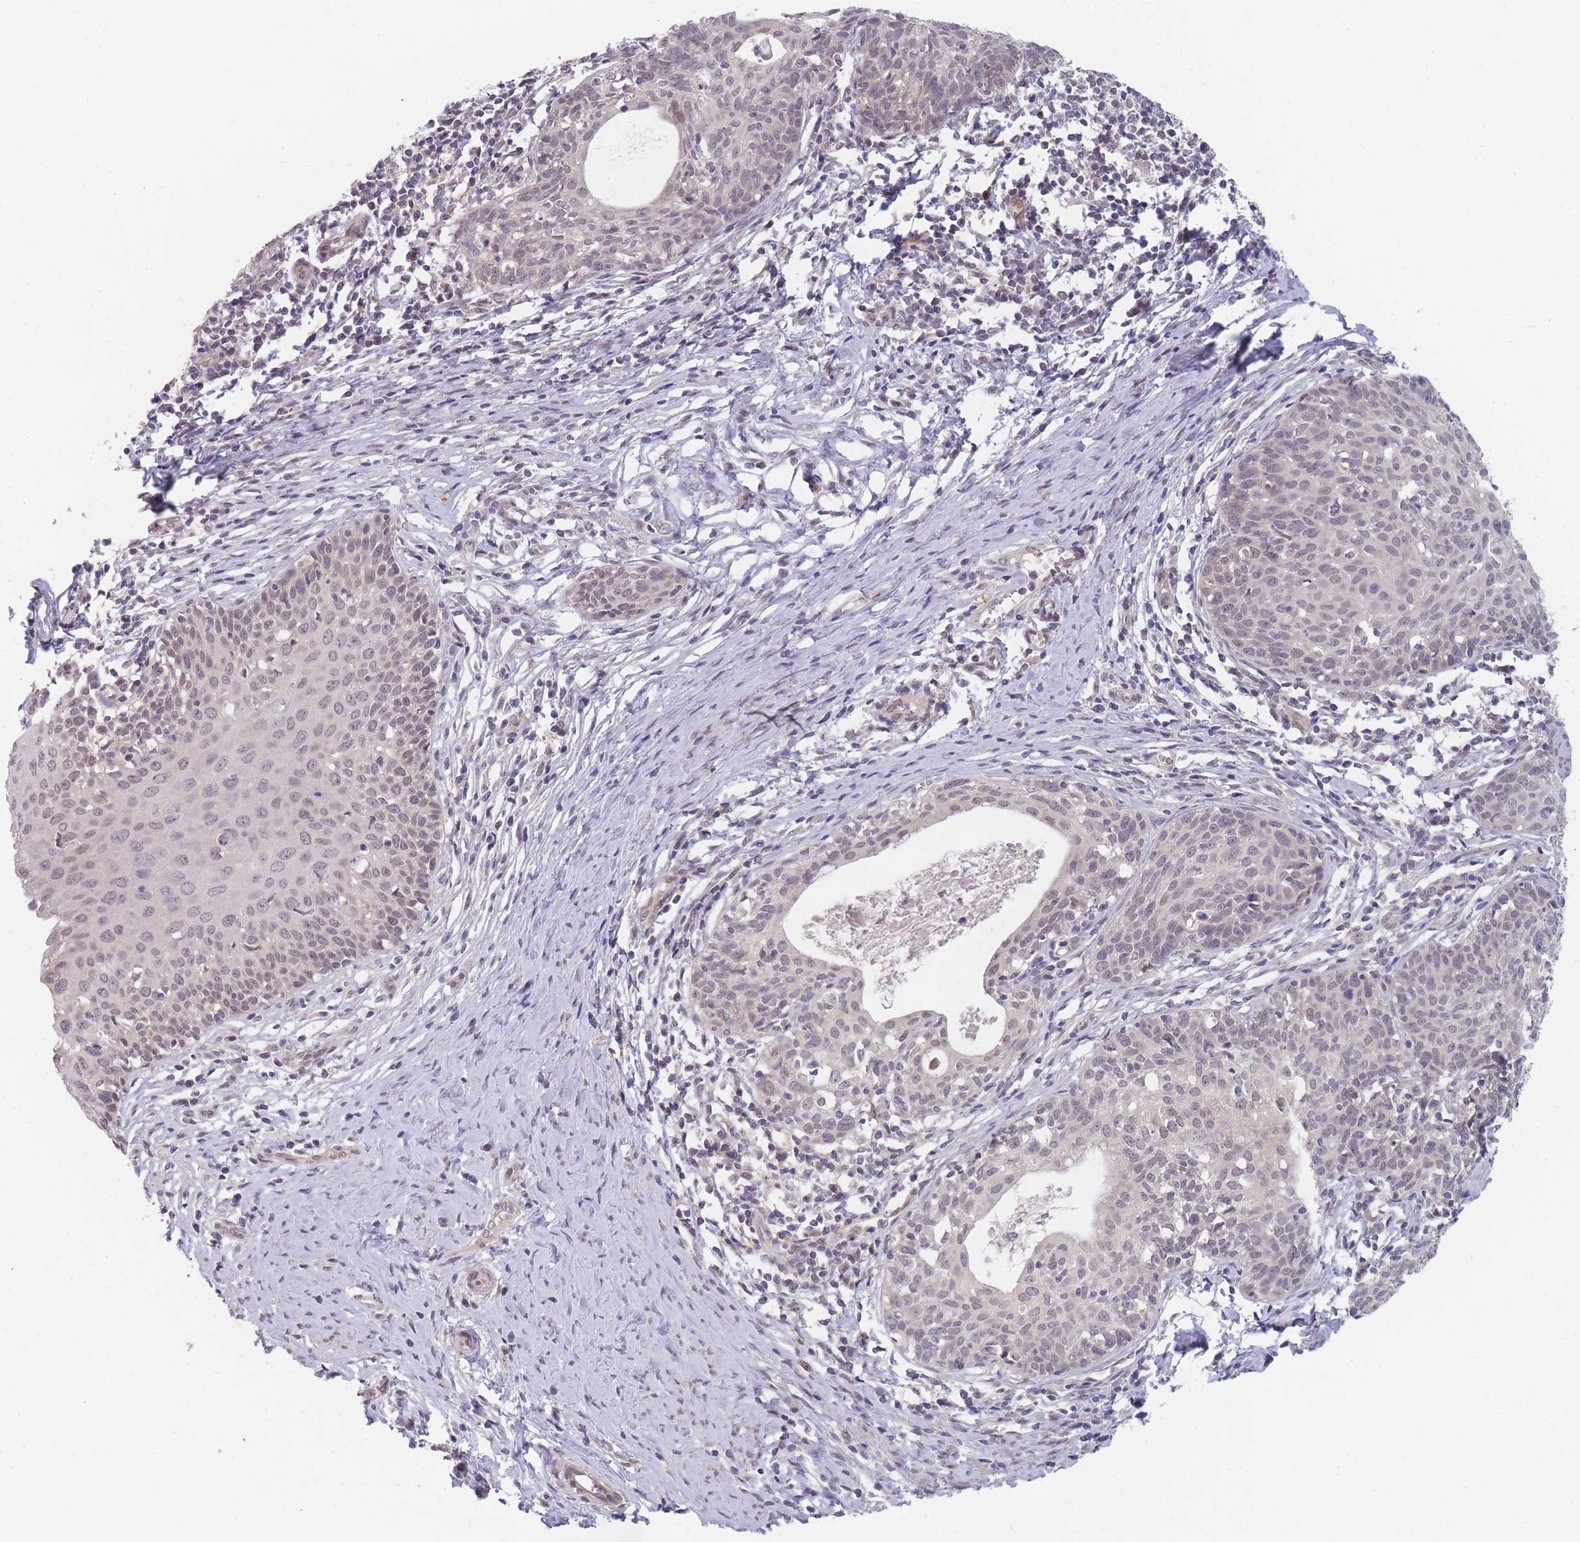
{"staining": {"intensity": "weak", "quantity": "<25%", "location": "nuclear"}, "tissue": "cervical cancer", "cell_type": "Tumor cells", "image_type": "cancer", "snomed": [{"axis": "morphology", "description": "Squamous cell carcinoma, NOS"}, {"axis": "topography", "description": "Cervix"}], "caption": "Immunohistochemical staining of human cervical cancer (squamous cell carcinoma) reveals no significant expression in tumor cells.", "gene": "ANKRD10", "patient": {"sex": "female", "age": 52}}